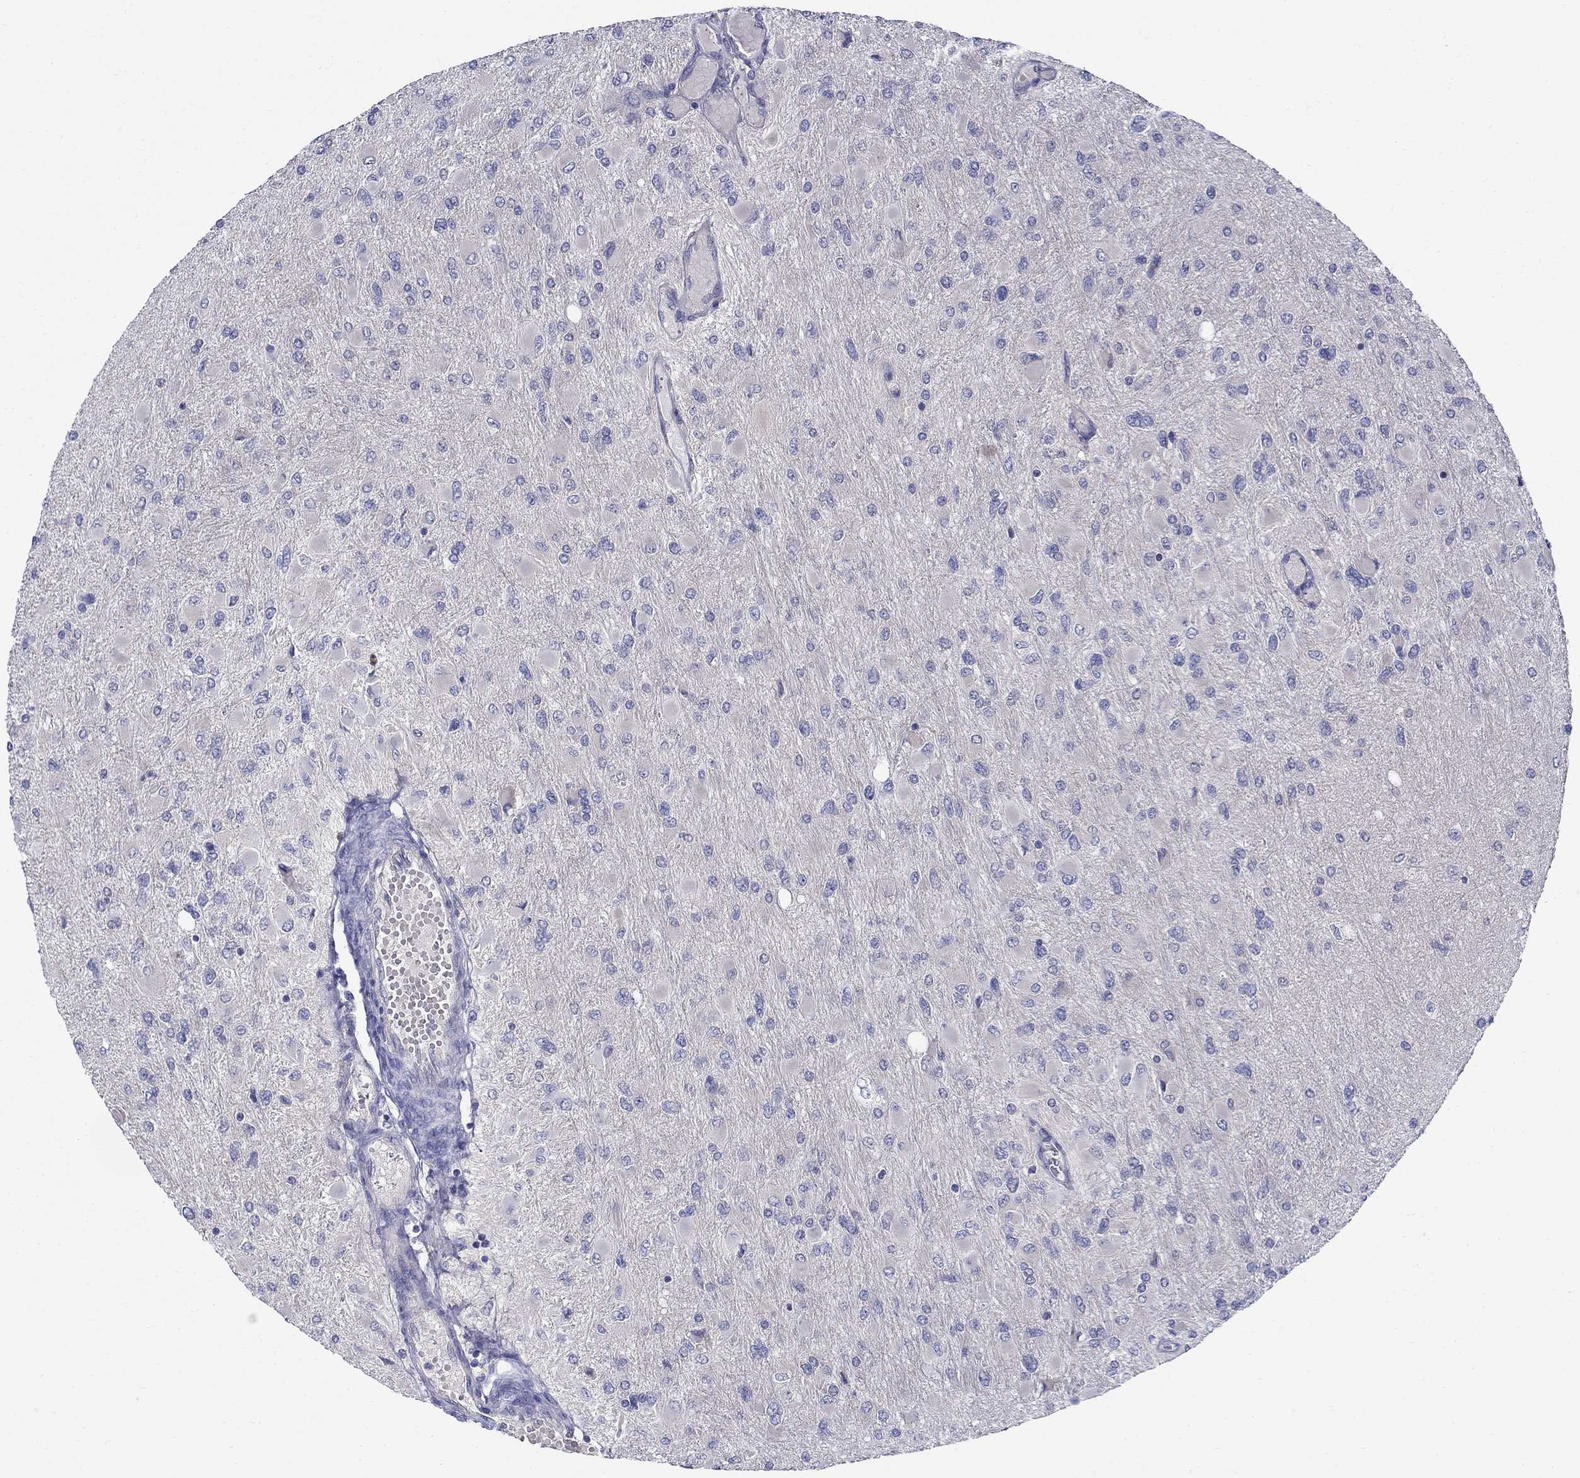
{"staining": {"intensity": "negative", "quantity": "none", "location": "none"}, "tissue": "glioma", "cell_type": "Tumor cells", "image_type": "cancer", "snomed": [{"axis": "morphology", "description": "Glioma, malignant, High grade"}, {"axis": "topography", "description": "Cerebral cortex"}], "caption": "Tumor cells show no significant expression in glioma. (Stains: DAB (3,3'-diaminobenzidine) immunohistochemistry with hematoxylin counter stain, Microscopy: brightfield microscopy at high magnification).", "gene": "QRFPR", "patient": {"sex": "female", "age": 36}}